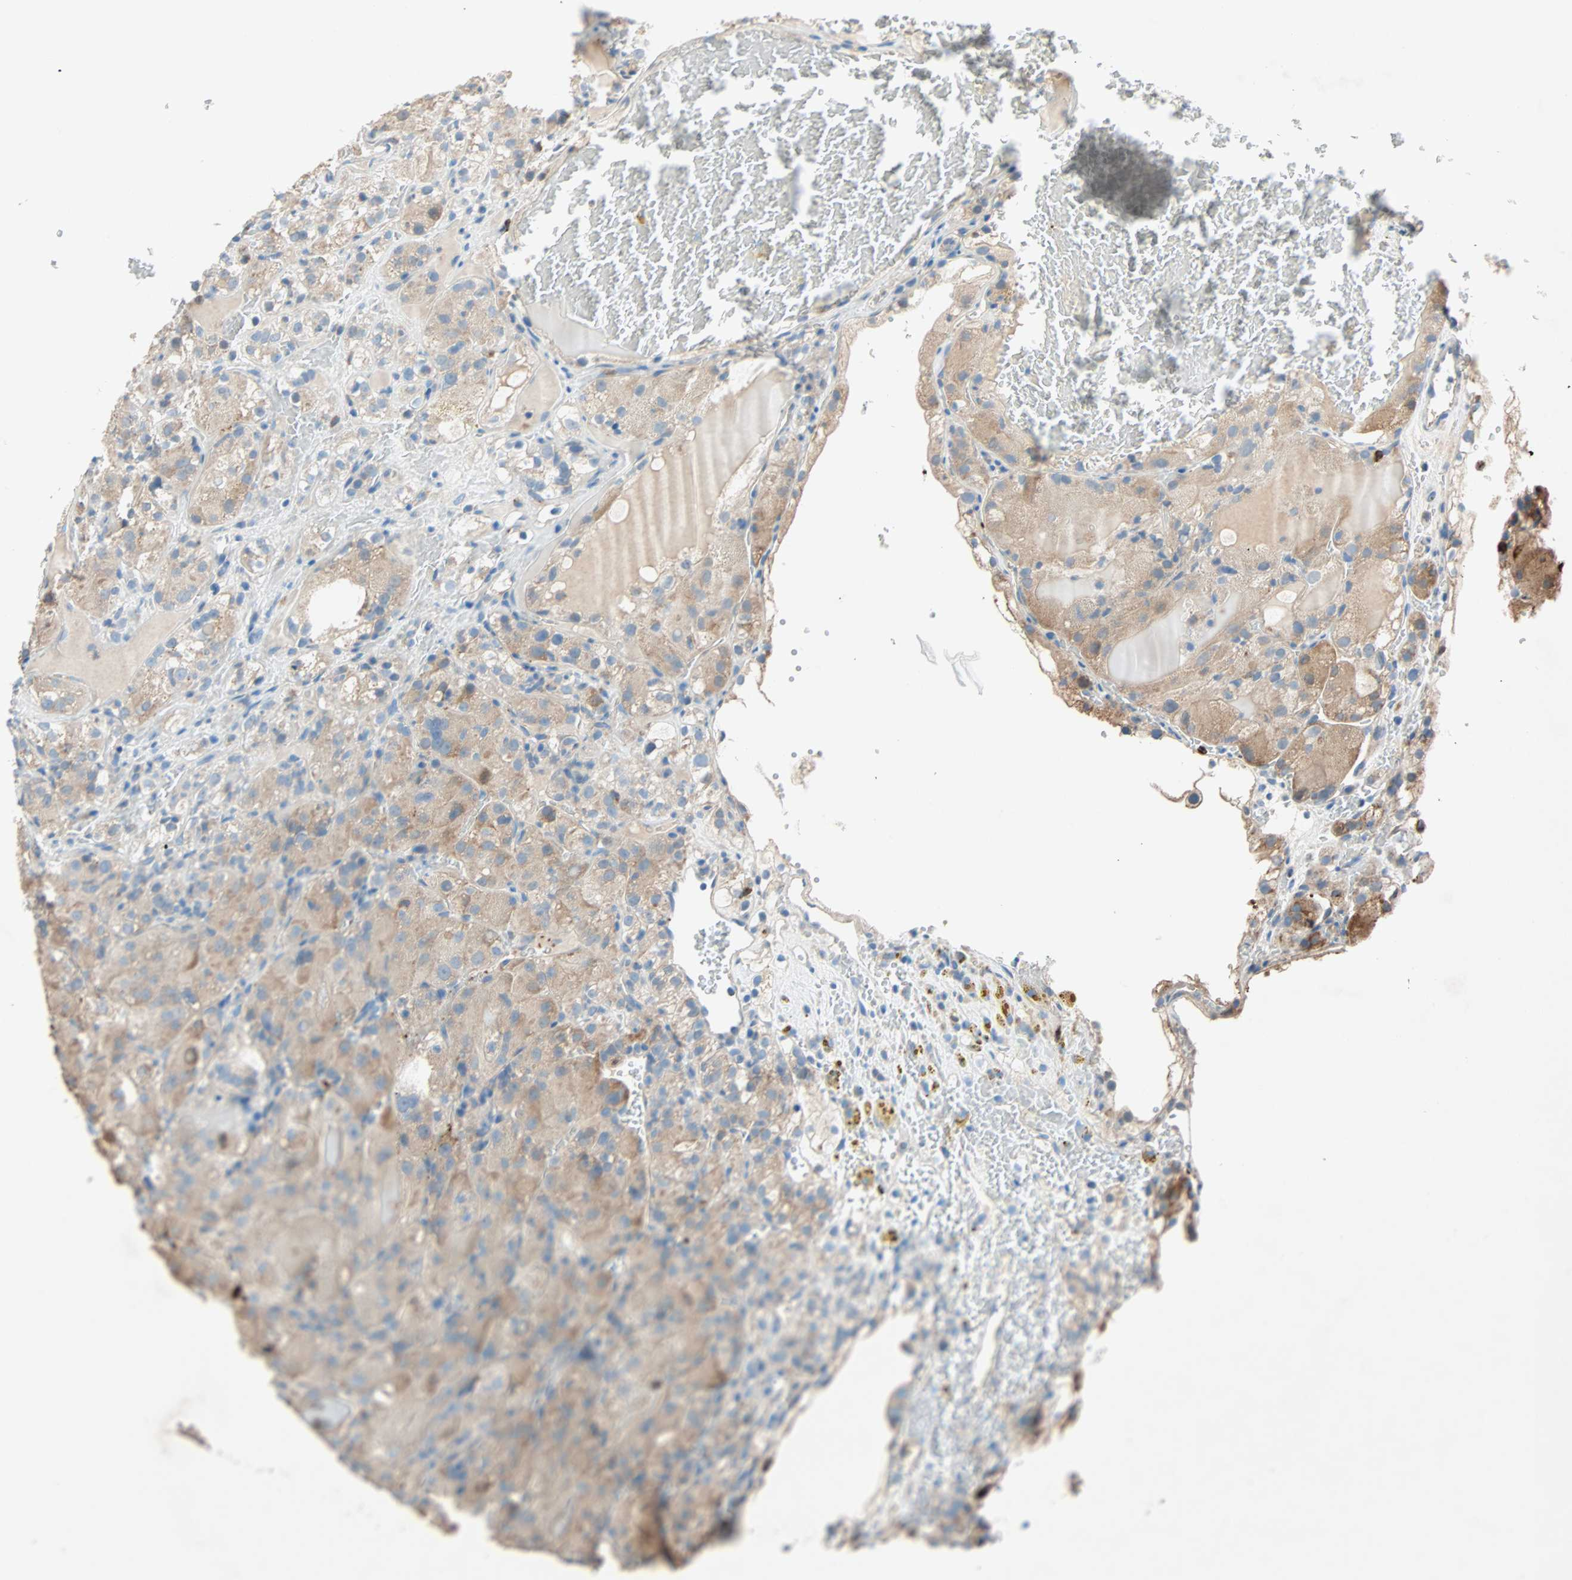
{"staining": {"intensity": "moderate", "quantity": ">75%", "location": "cytoplasmic/membranous"}, "tissue": "renal cancer", "cell_type": "Tumor cells", "image_type": "cancer", "snomed": [{"axis": "morphology", "description": "Normal tissue, NOS"}, {"axis": "morphology", "description": "Adenocarcinoma, NOS"}, {"axis": "topography", "description": "Kidney"}], "caption": "A histopathology image of human adenocarcinoma (renal) stained for a protein exhibits moderate cytoplasmic/membranous brown staining in tumor cells. Nuclei are stained in blue.", "gene": "LY6G6F", "patient": {"sex": "male", "age": 61}}